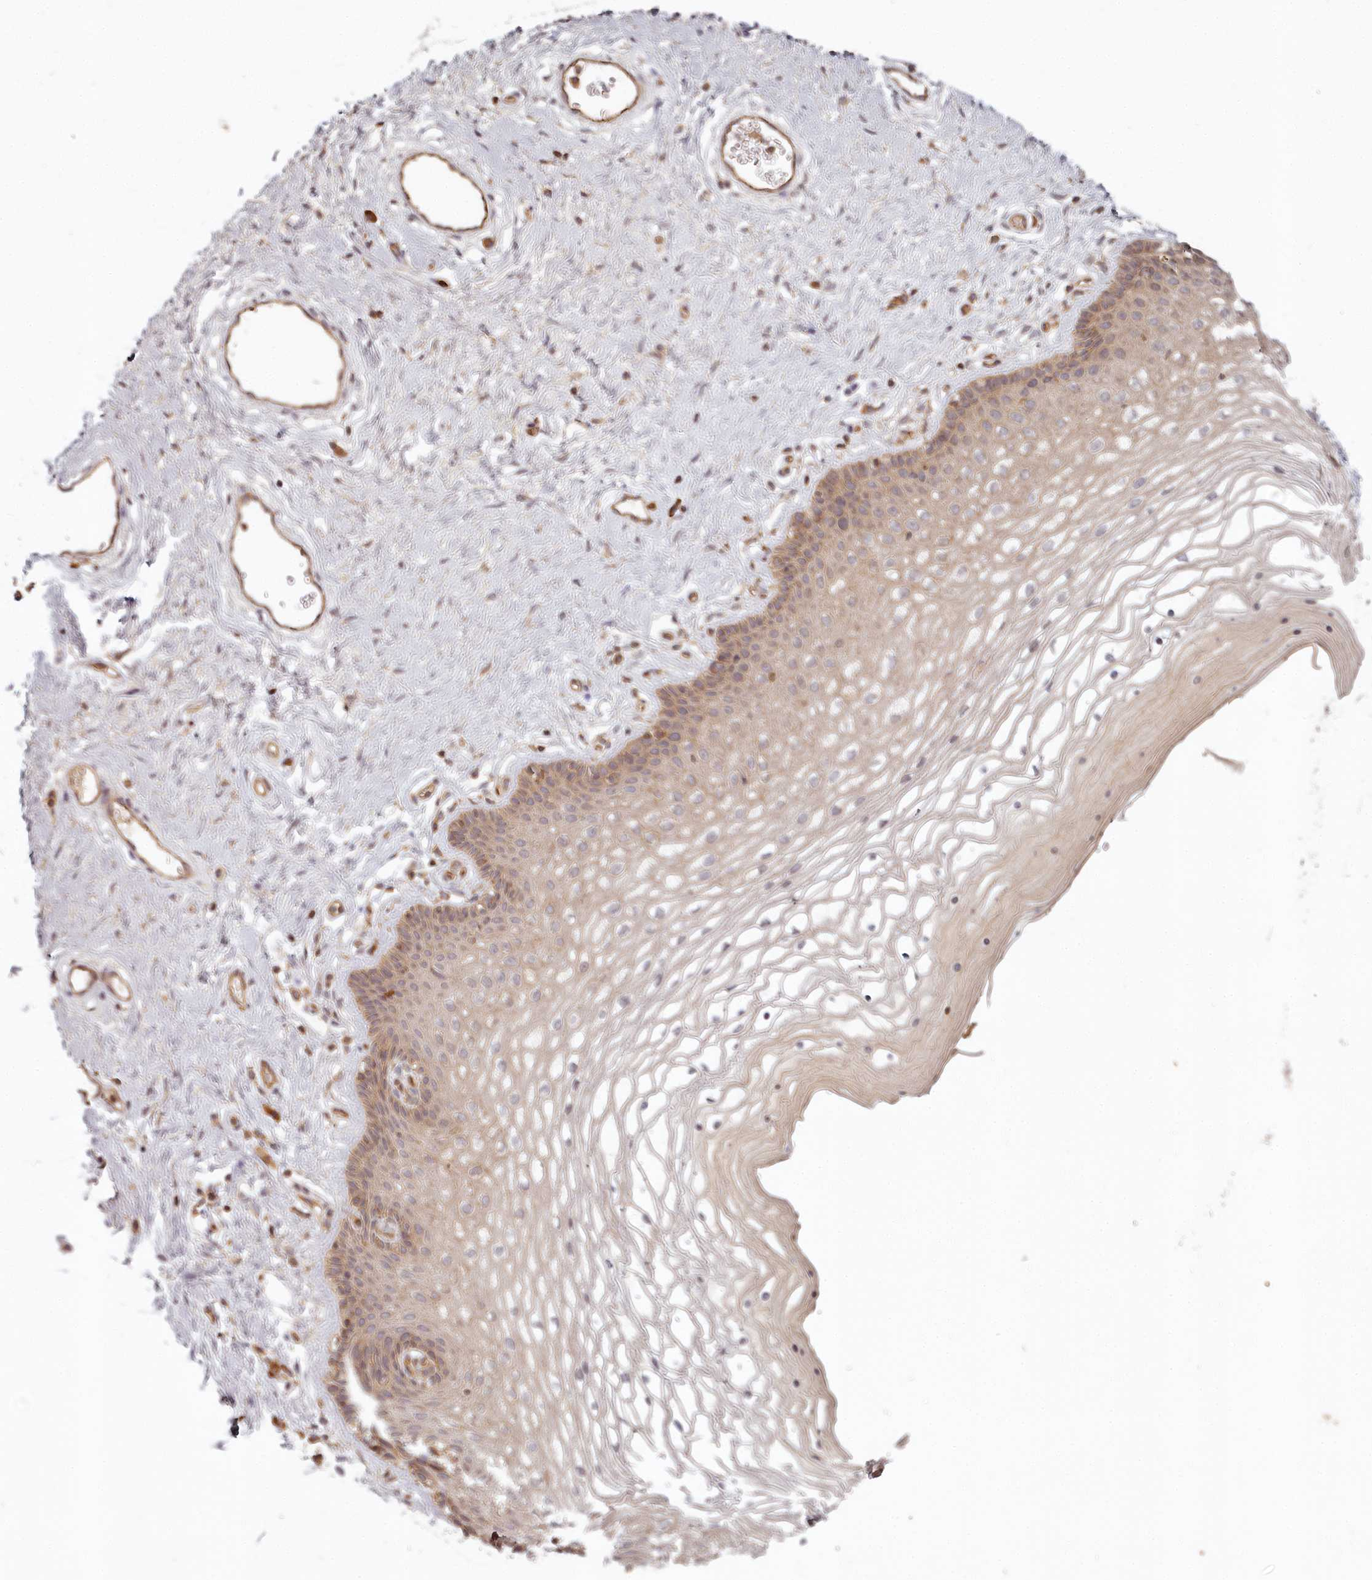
{"staining": {"intensity": "moderate", "quantity": "25%-75%", "location": "cytoplasmic/membranous"}, "tissue": "vagina", "cell_type": "Squamous epithelial cells", "image_type": "normal", "snomed": [{"axis": "morphology", "description": "Normal tissue, NOS"}, {"axis": "topography", "description": "Vagina"}], "caption": "DAB immunohistochemical staining of unremarkable vagina shows moderate cytoplasmic/membranous protein positivity in about 25%-75% of squamous epithelial cells.", "gene": "TMIE", "patient": {"sex": "female", "age": 46}}